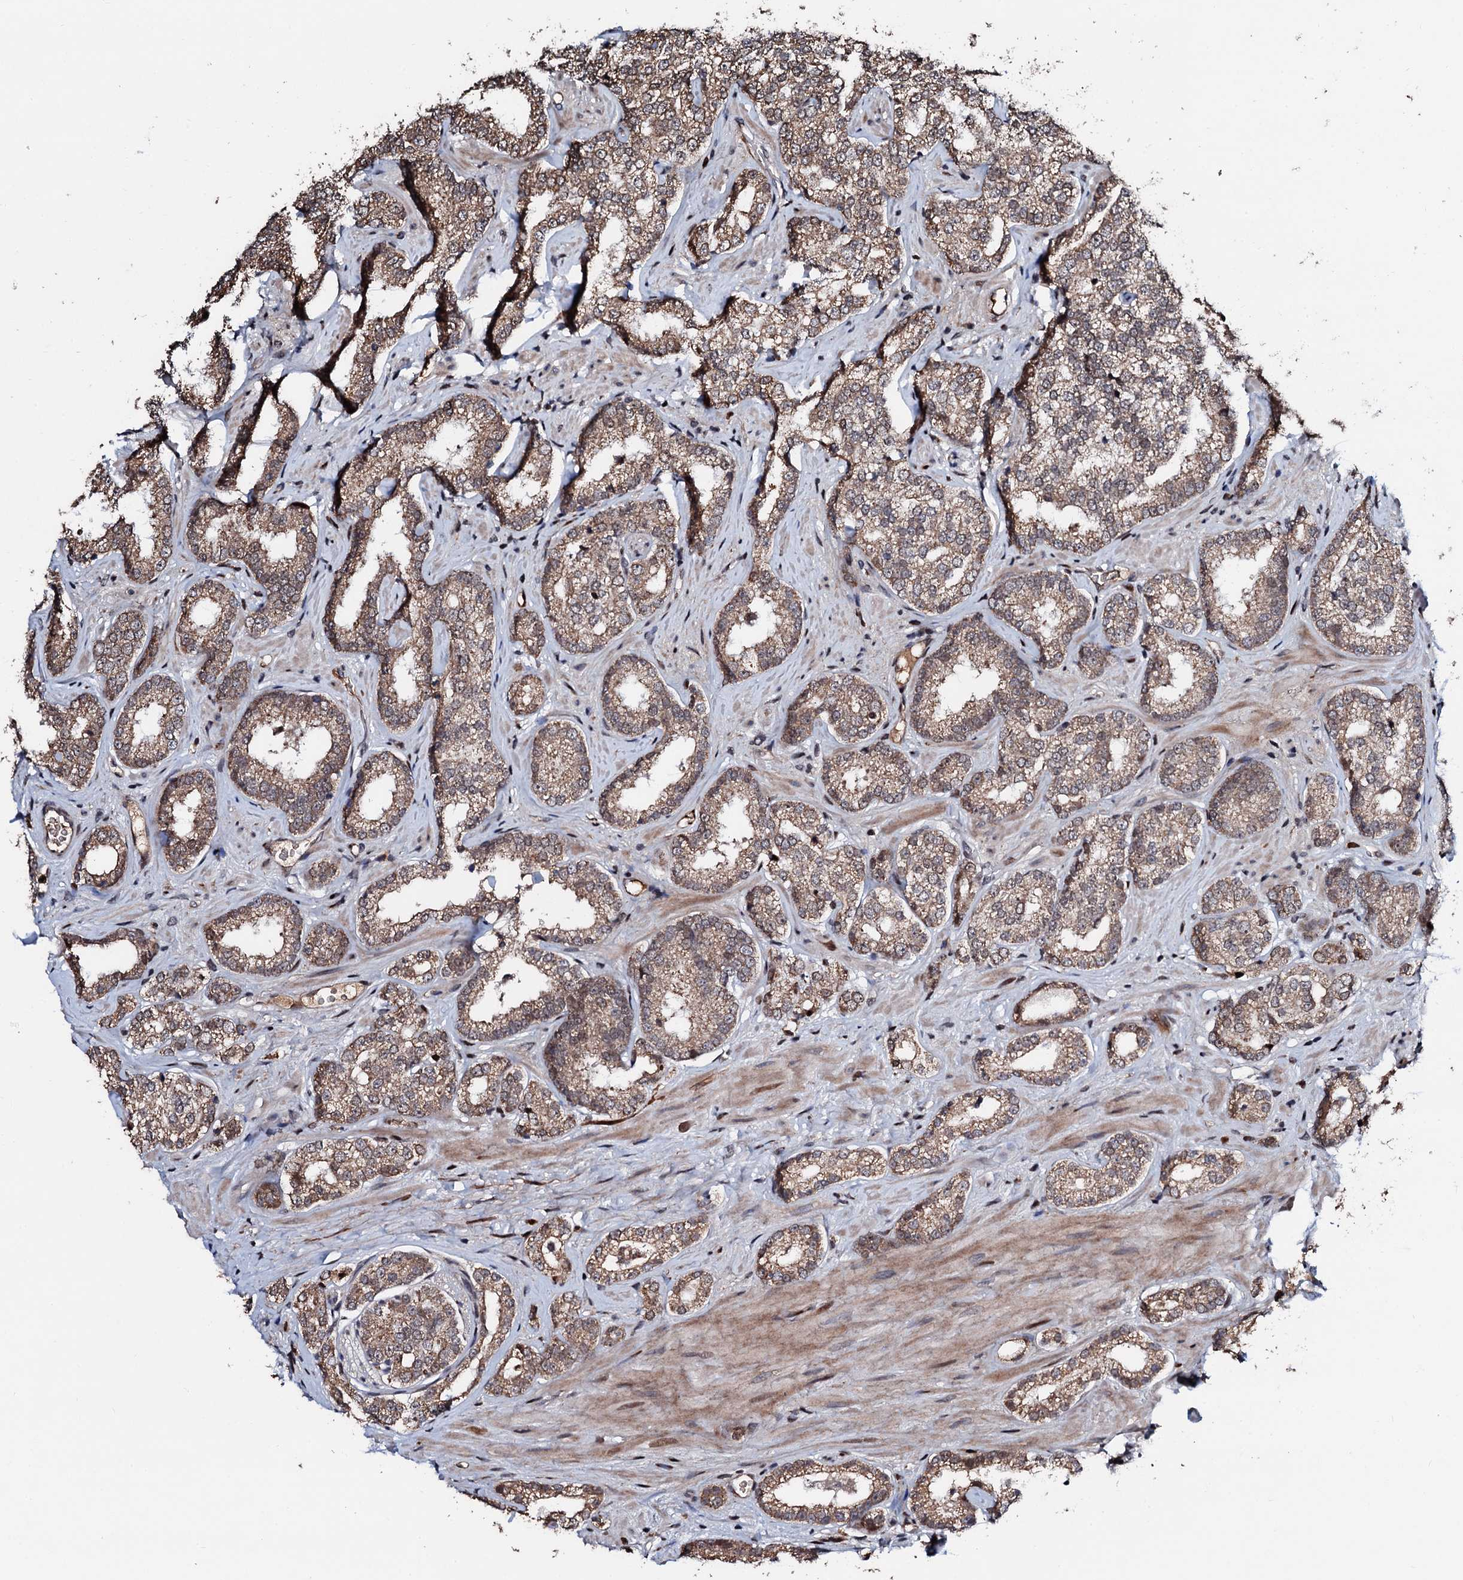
{"staining": {"intensity": "moderate", "quantity": ">75%", "location": "cytoplasmic/membranous"}, "tissue": "prostate cancer", "cell_type": "Tumor cells", "image_type": "cancer", "snomed": [{"axis": "morphology", "description": "Normal tissue, NOS"}, {"axis": "morphology", "description": "Adenocarcinoma, High grade"}, {"axis": "topography", "description": "Prostate"}], "caption": "Immunohistochemistry photomicrograph of neoplastic tissue: human prostate adenocarcinoma (high-grade) stained using immunohistochemistry exhibits medium levels of moderate protein expression localized specifically in the cytoplasmic/membranous of tumor cells, appearing as a cytoplasmic/membranous brown color.", "gene": "KIF18A", "patient": {"sex": "male", "age": 83}}